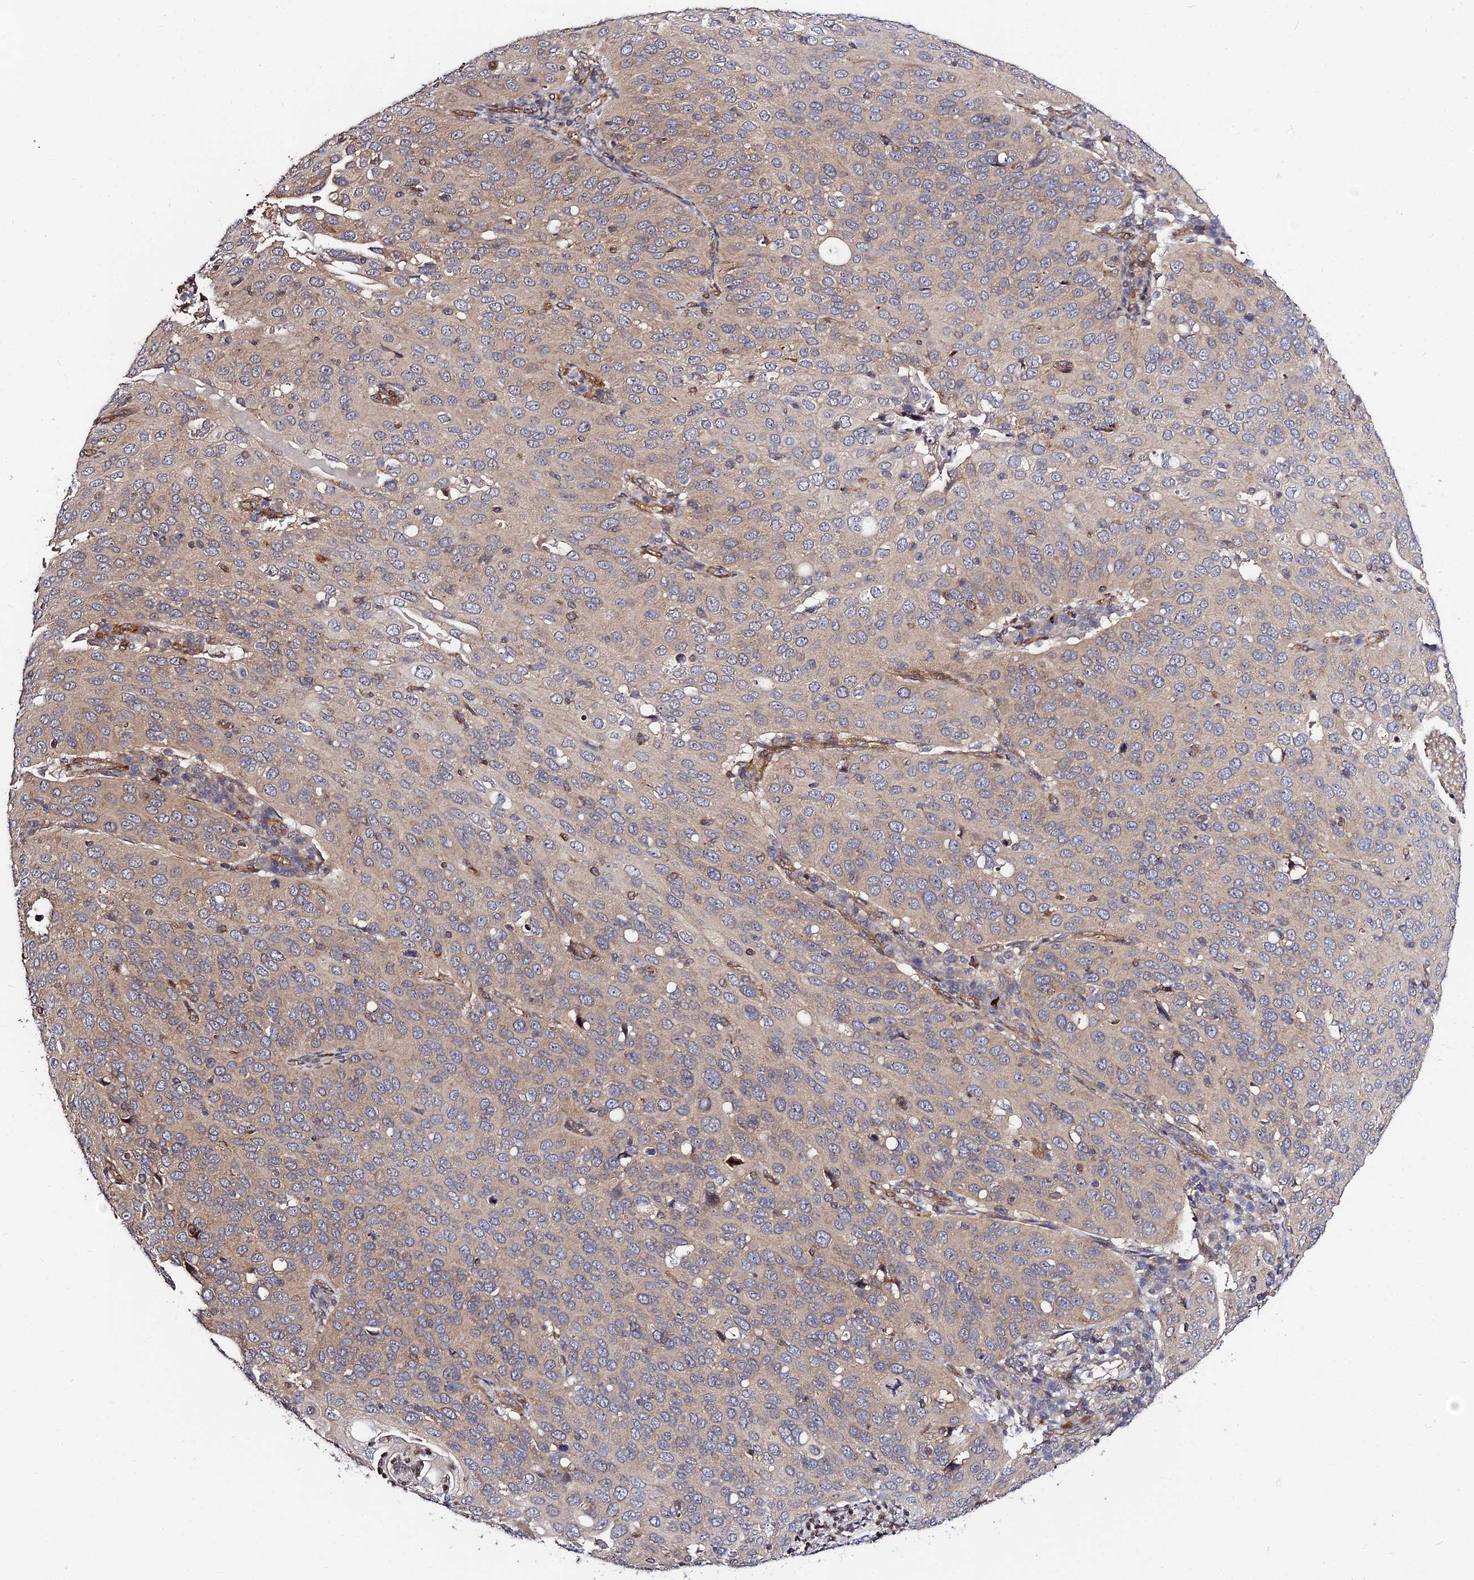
{"staining": {"intensity": "moderate", "quantity": "25%-75%", "location": "cytoplasmic/membranous"}, "tissue": "cervical cancer", "cell_type": "Tumor cells", "image_type": "cancer", "snomed": [{"axis": "morphology", "description": "Squamous cell carcinoma, NOS"}, {"axis": "topography", "description": "Cervix"}], "caption": "An immunohistochemistry (IHC) micrograph of neoplastic tissue is shown. Protein staining in brown highlights moderate cytoplasmic/membranous positivity in cervical cancer within tumor cells. The protein of interest is shown in brown color, while the nuclei are stained blue.", "gene": "SMG6", "patient": {"sex": "female", "age": 36}}